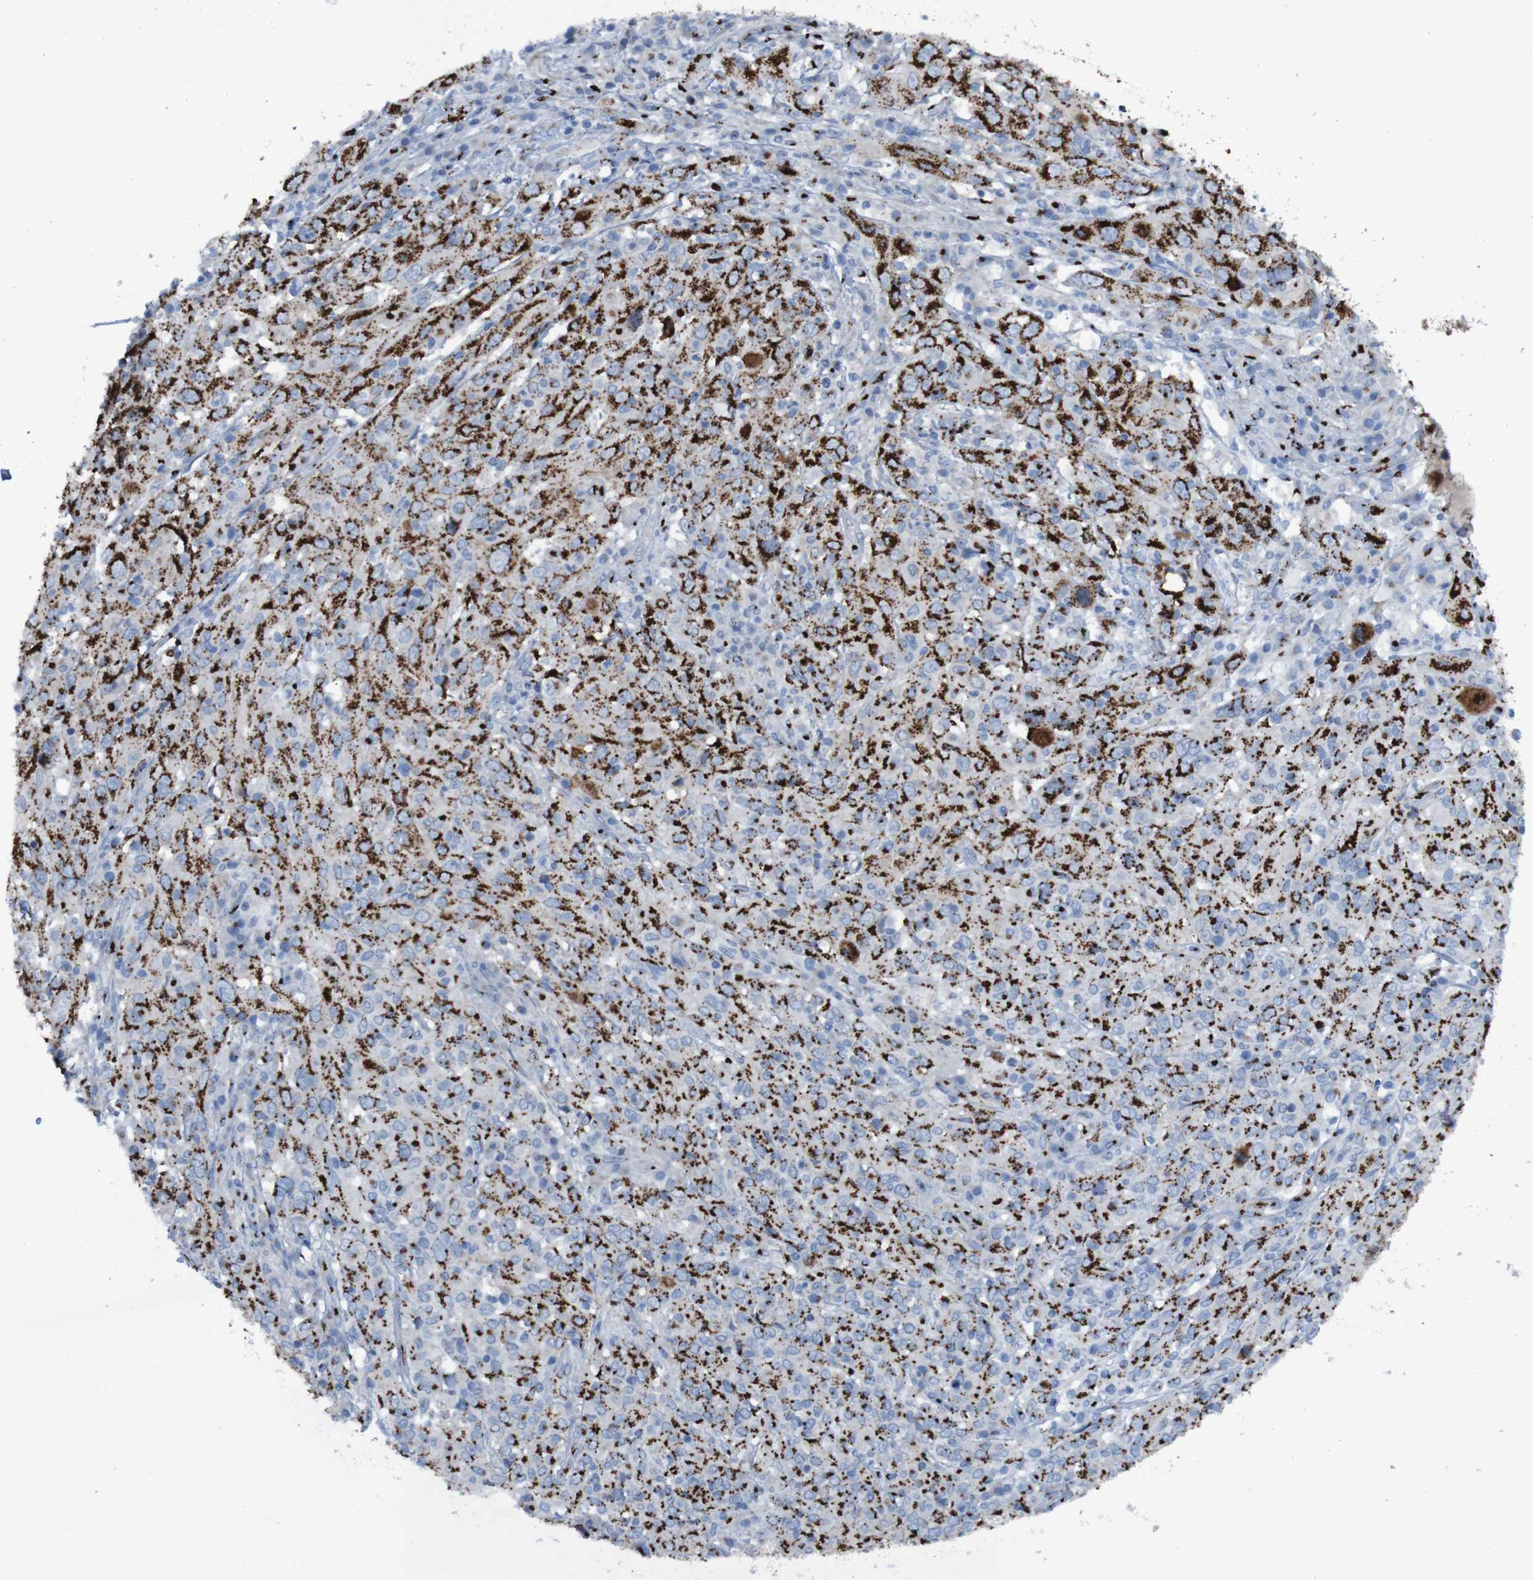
{"staining": {"intensity": "strong", "quantity": ">75%", "location": "cytoplasmic/membranous"}, "tissue": "cervical cancer", "cell_type": "Tumor cells", "image_type": "cancer", "snomed": [{"axis": "morphology", "description": "Squamous cell carcinoma, NOS"}, {"axis": "topography", "description": "Cervix"}], "caption": "The immunohistochemical stain highlights strong cytoplasmic/membranous staining in tumor cells of cervical cancer tissue.", "gene": "GOLM1", "patient": {"sex": "female", "age": 46}}